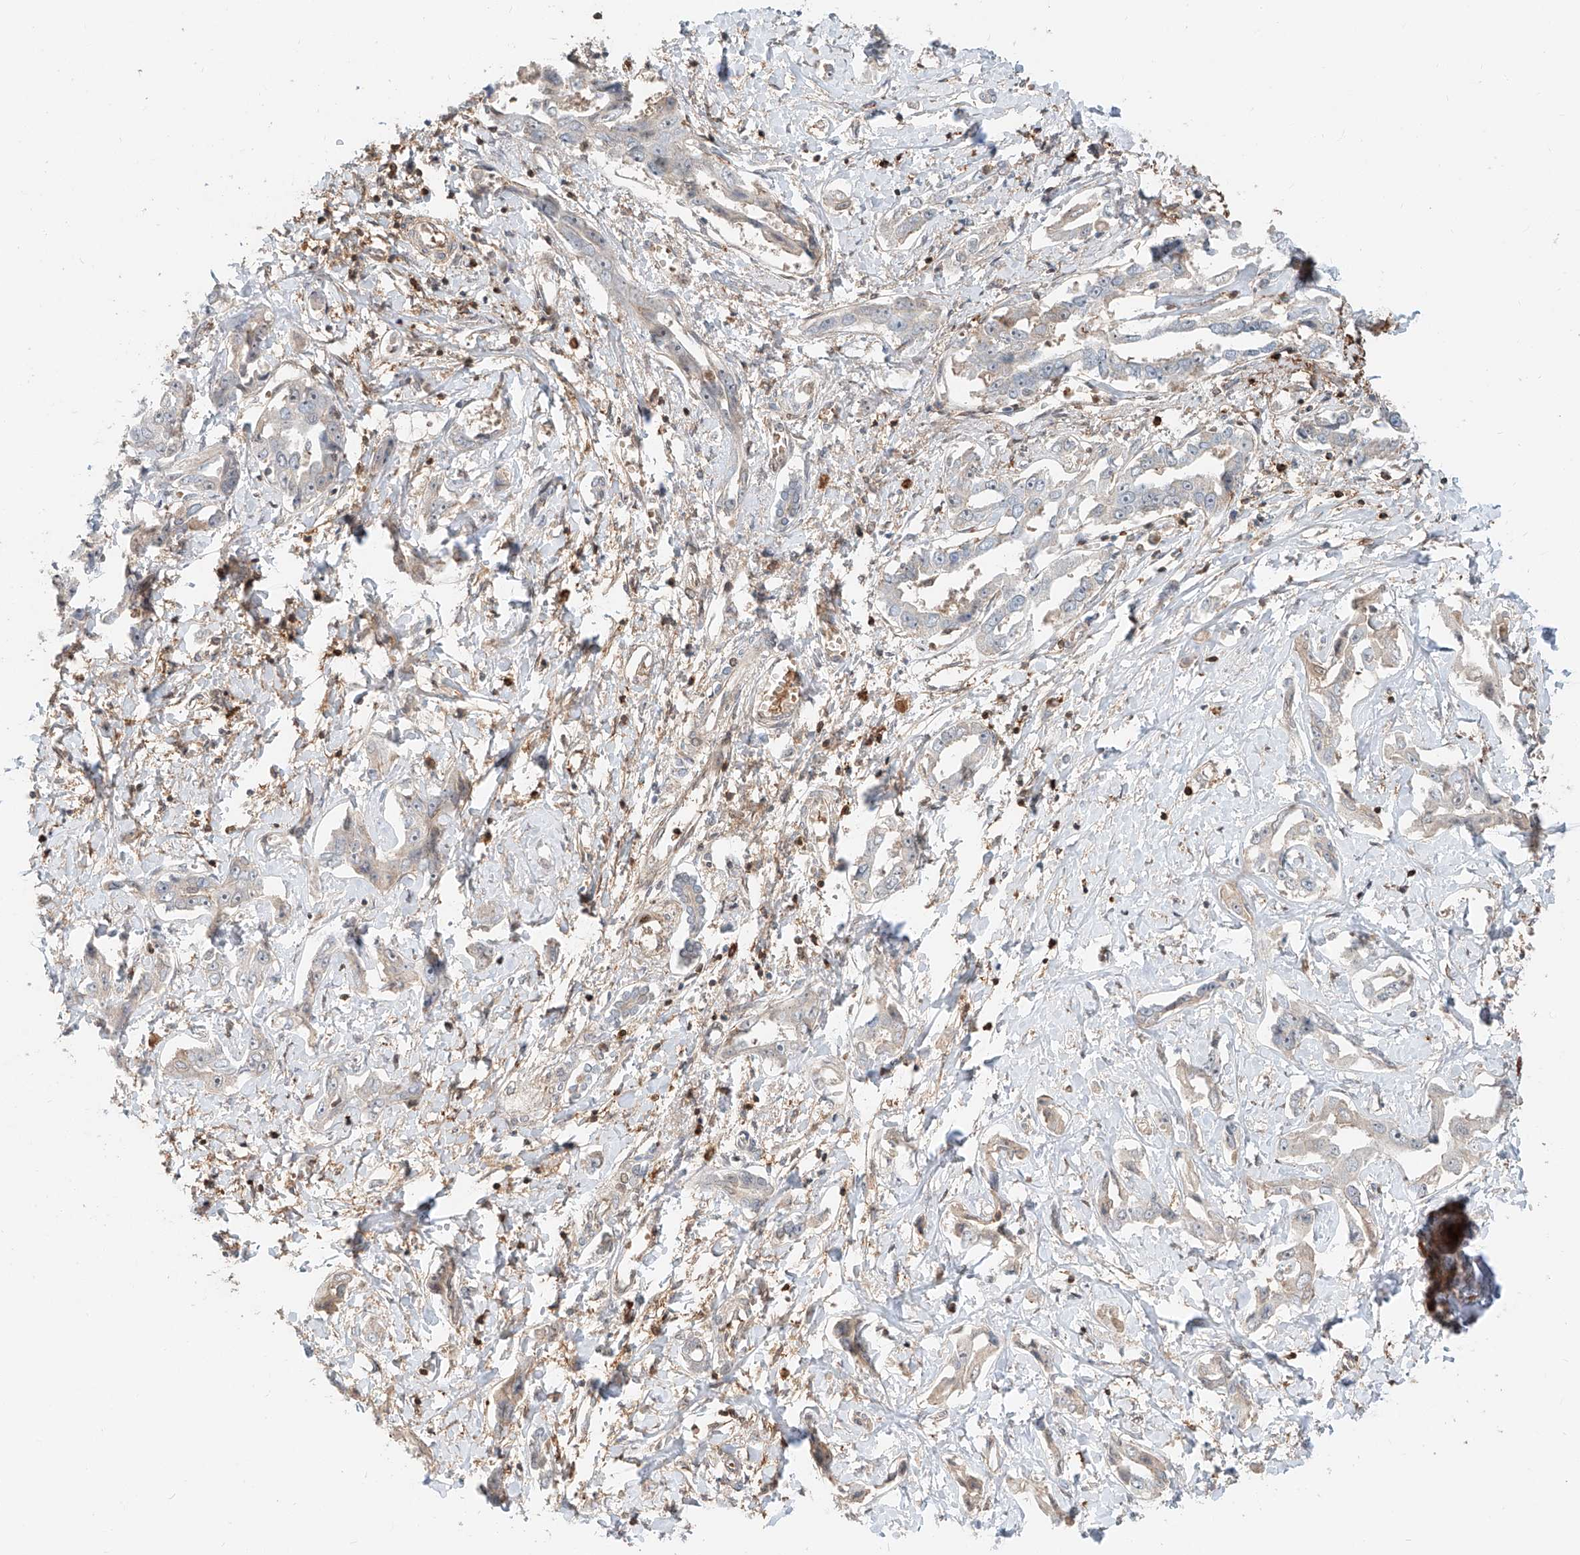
{"staining": {"intensity": "negative", "quantity": "none", "location": "none"}, "tissue": "liver cancer", "cell_type": "Tumor cells", "image_type": "cancer", "snomed": [{"axis": "morphology", "description": "Cholangiocarcinoma"}, {"axis": "topography", "description": "Liver"}], "caption": "Liver cancer (cholangiocarcinoma) stained for a protein using IHC reveals no expression tumor cells.", "gene": "CEP162", "patient": {"sex": "male", "age": 59}}